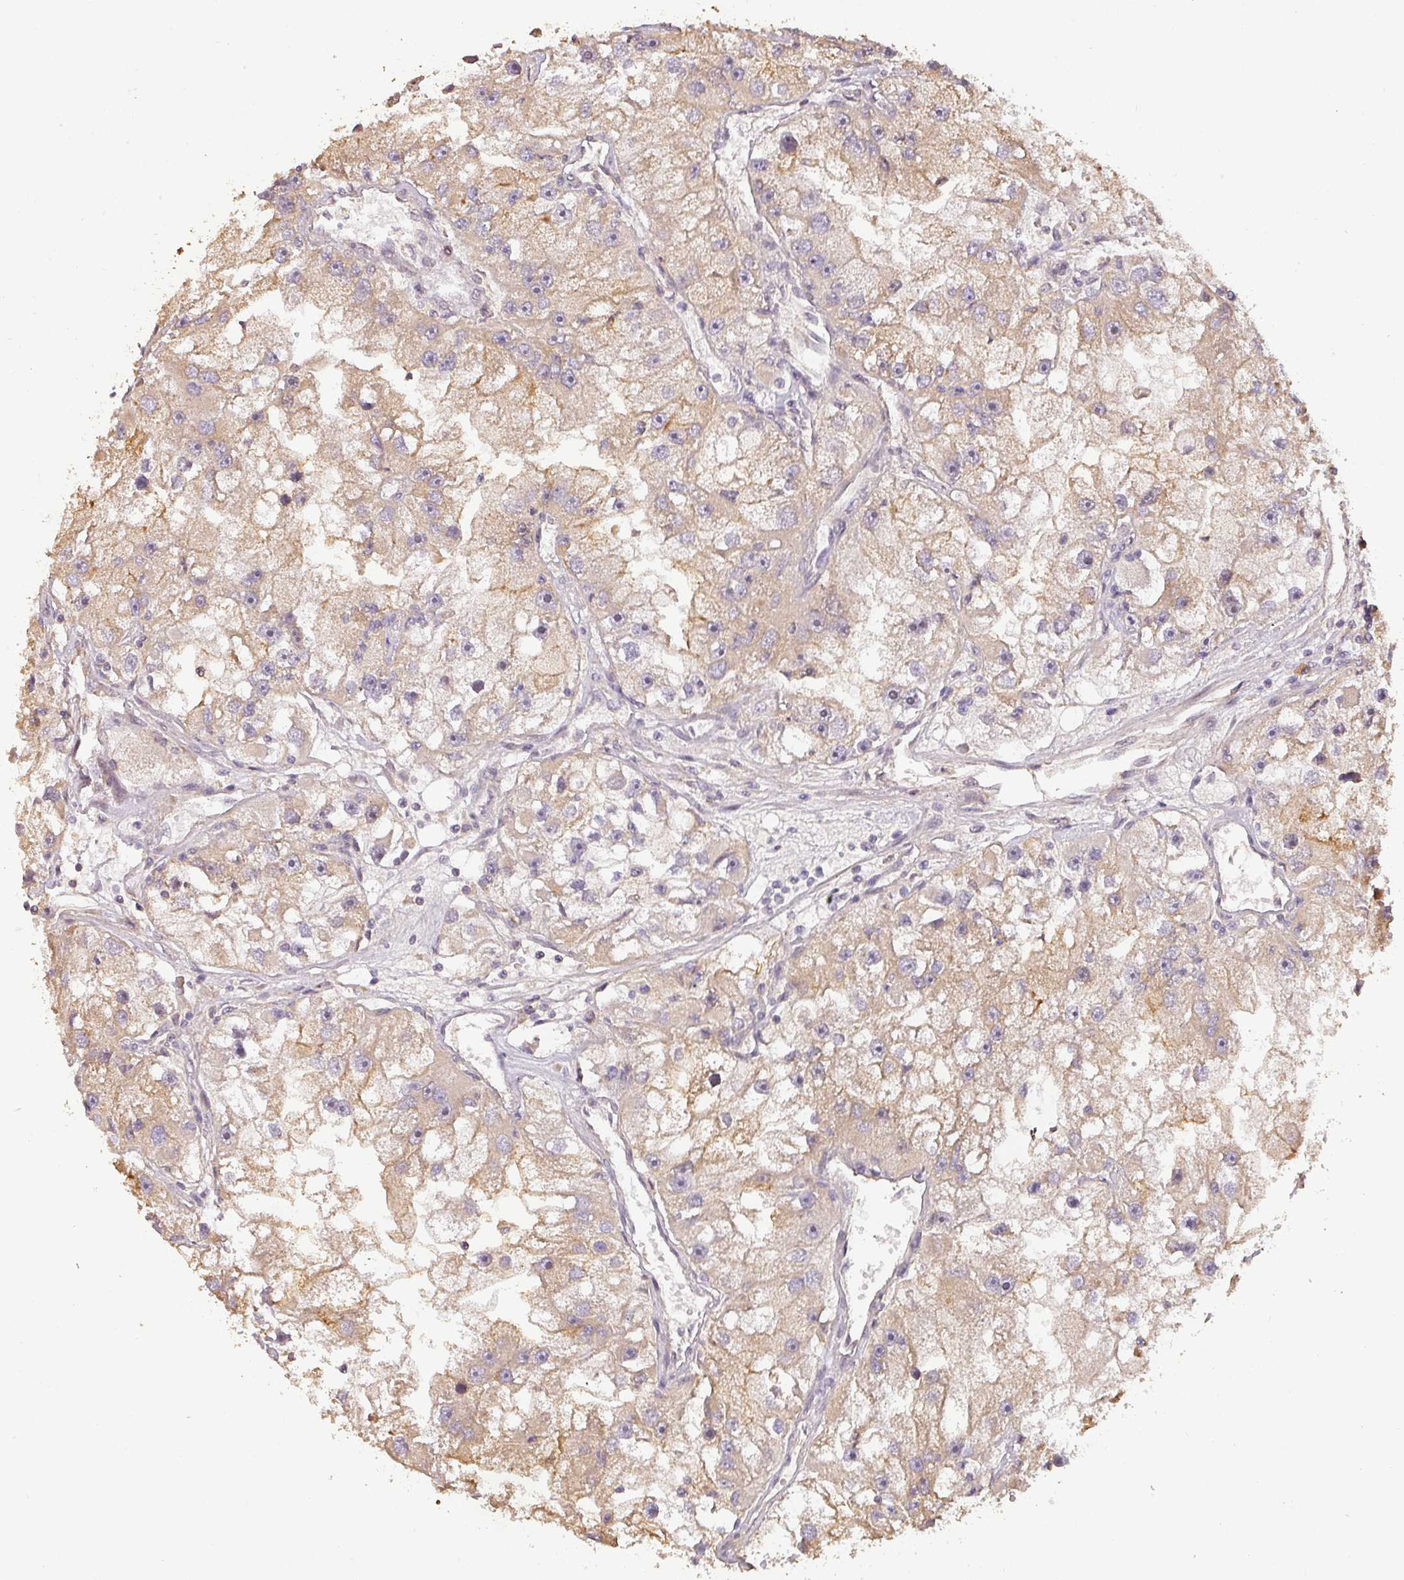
{"staining": {"intensity": "weak", "quantity": ">75%", "location": "cytoplasmic/membranous"}, "tissue": "renal cancer", "cell_type": "Tumor cells", "image_type": "cancer", "snomed": [{"axis": "morphology", "description": "Adenocarcinoma, NOS"}, {"axis": "topography", "description": "Kidney"}], "caption": "Protein expression by immunohistochemistry (IHC) demonstrates weak cytoplasmic/membranous staining in about >75% of tumor cells in renal cancer (adenocarcinoma).", "gene": "BPIFB3", "patient": {"sex": "male", "age": 63}}